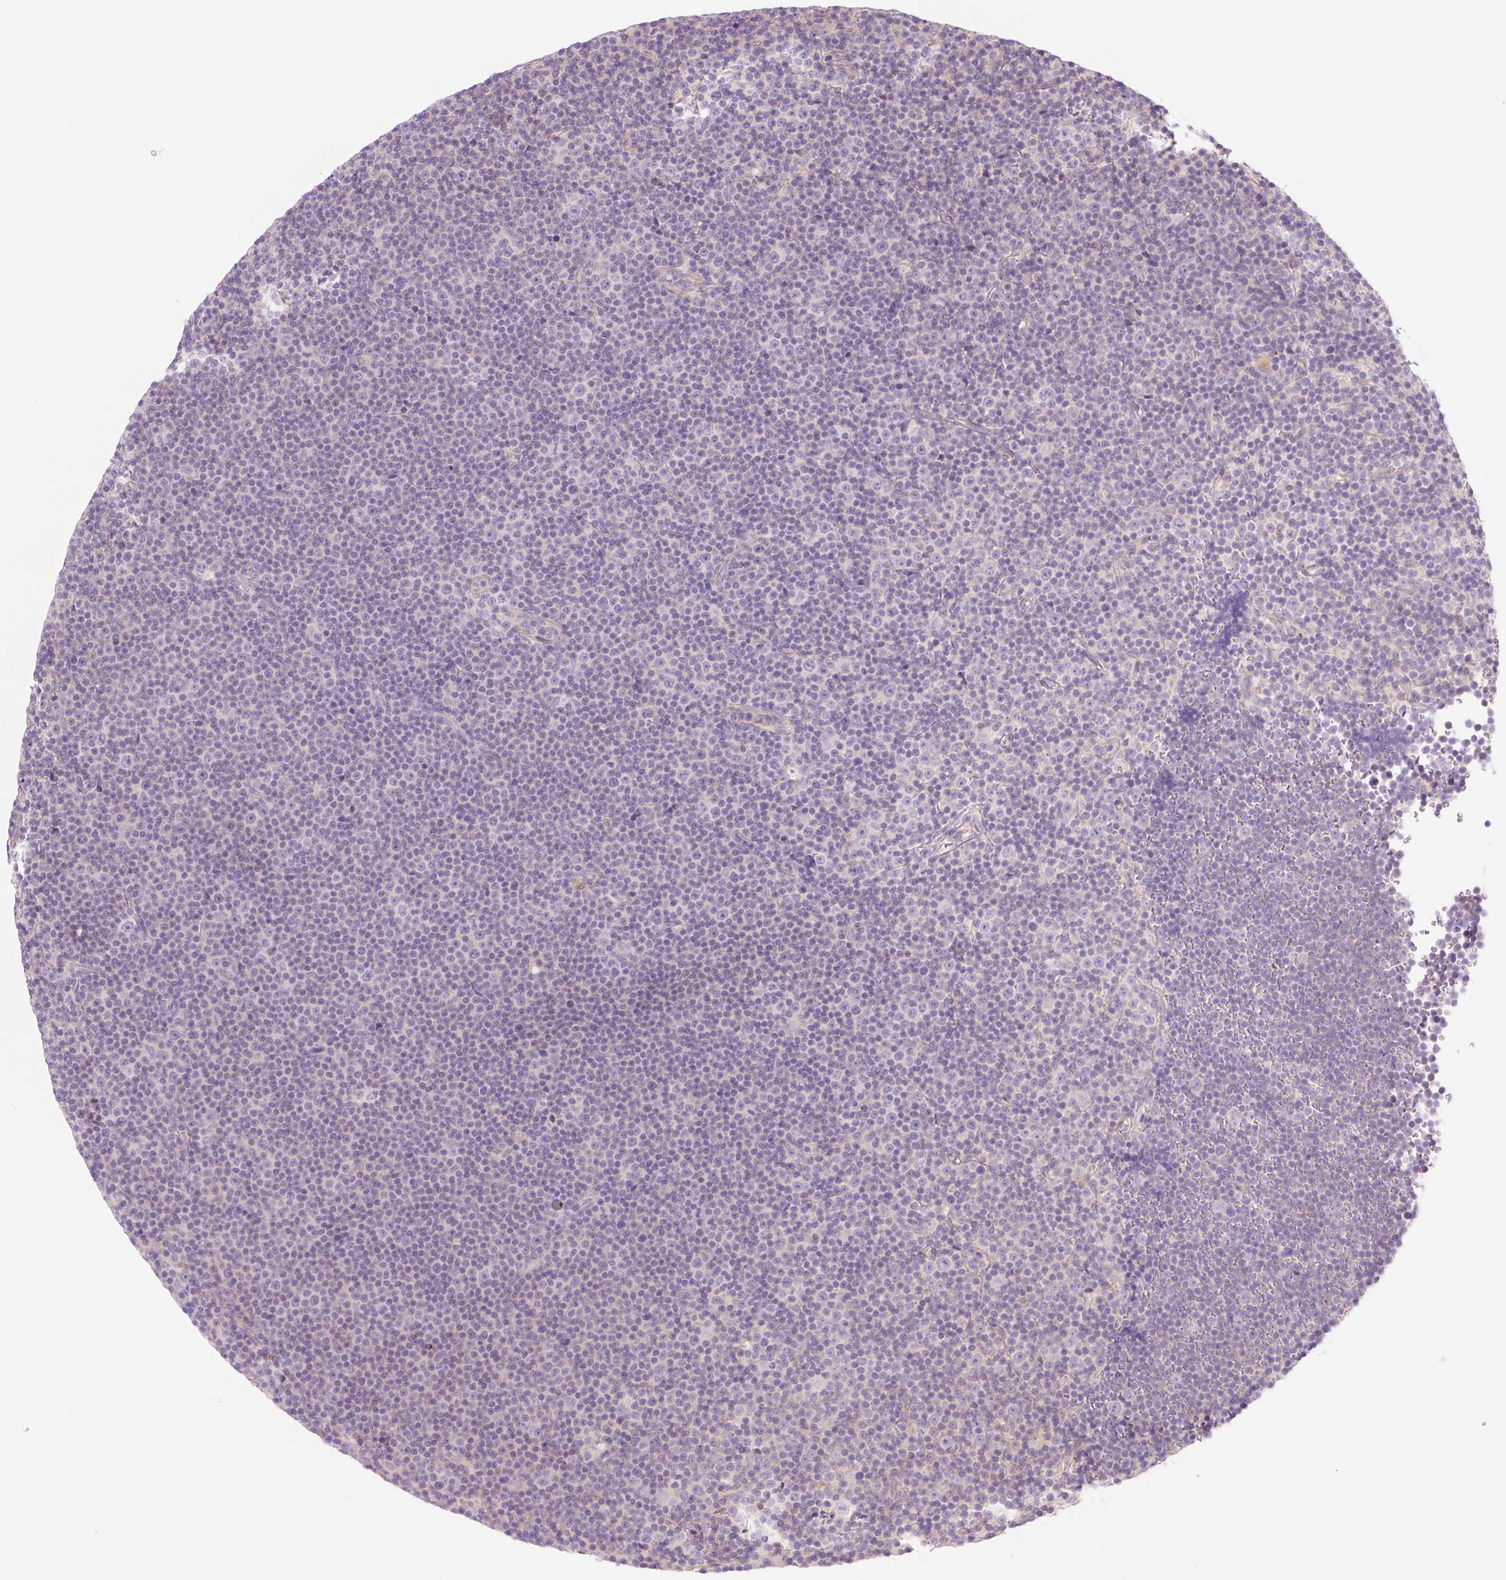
{"staining": {"intensity": "negative", "quantity": "none", "location": "none"}, "tissue": "lymphoma", "cell_type": "Tumor cells", "image_type": "cancer", "snomed": [{"axis": "morphology", "description": "Malignant lymphoma, non-Hodgkin's type, Low grade"}, {"axis": "topography", "description": "Lymph node"}], "caption": "IHC micrograph of human malignant lymphoma, non-Hodgkin's type (low-grade) stained for a protein (brown), which reveals no expression in tumor cells. (DAB (3,3'-diaminobenzidine) immunohistochemistry, high magnification).", "gene": "NLRP5", "patient": {"sex": "female", "age": 67}}